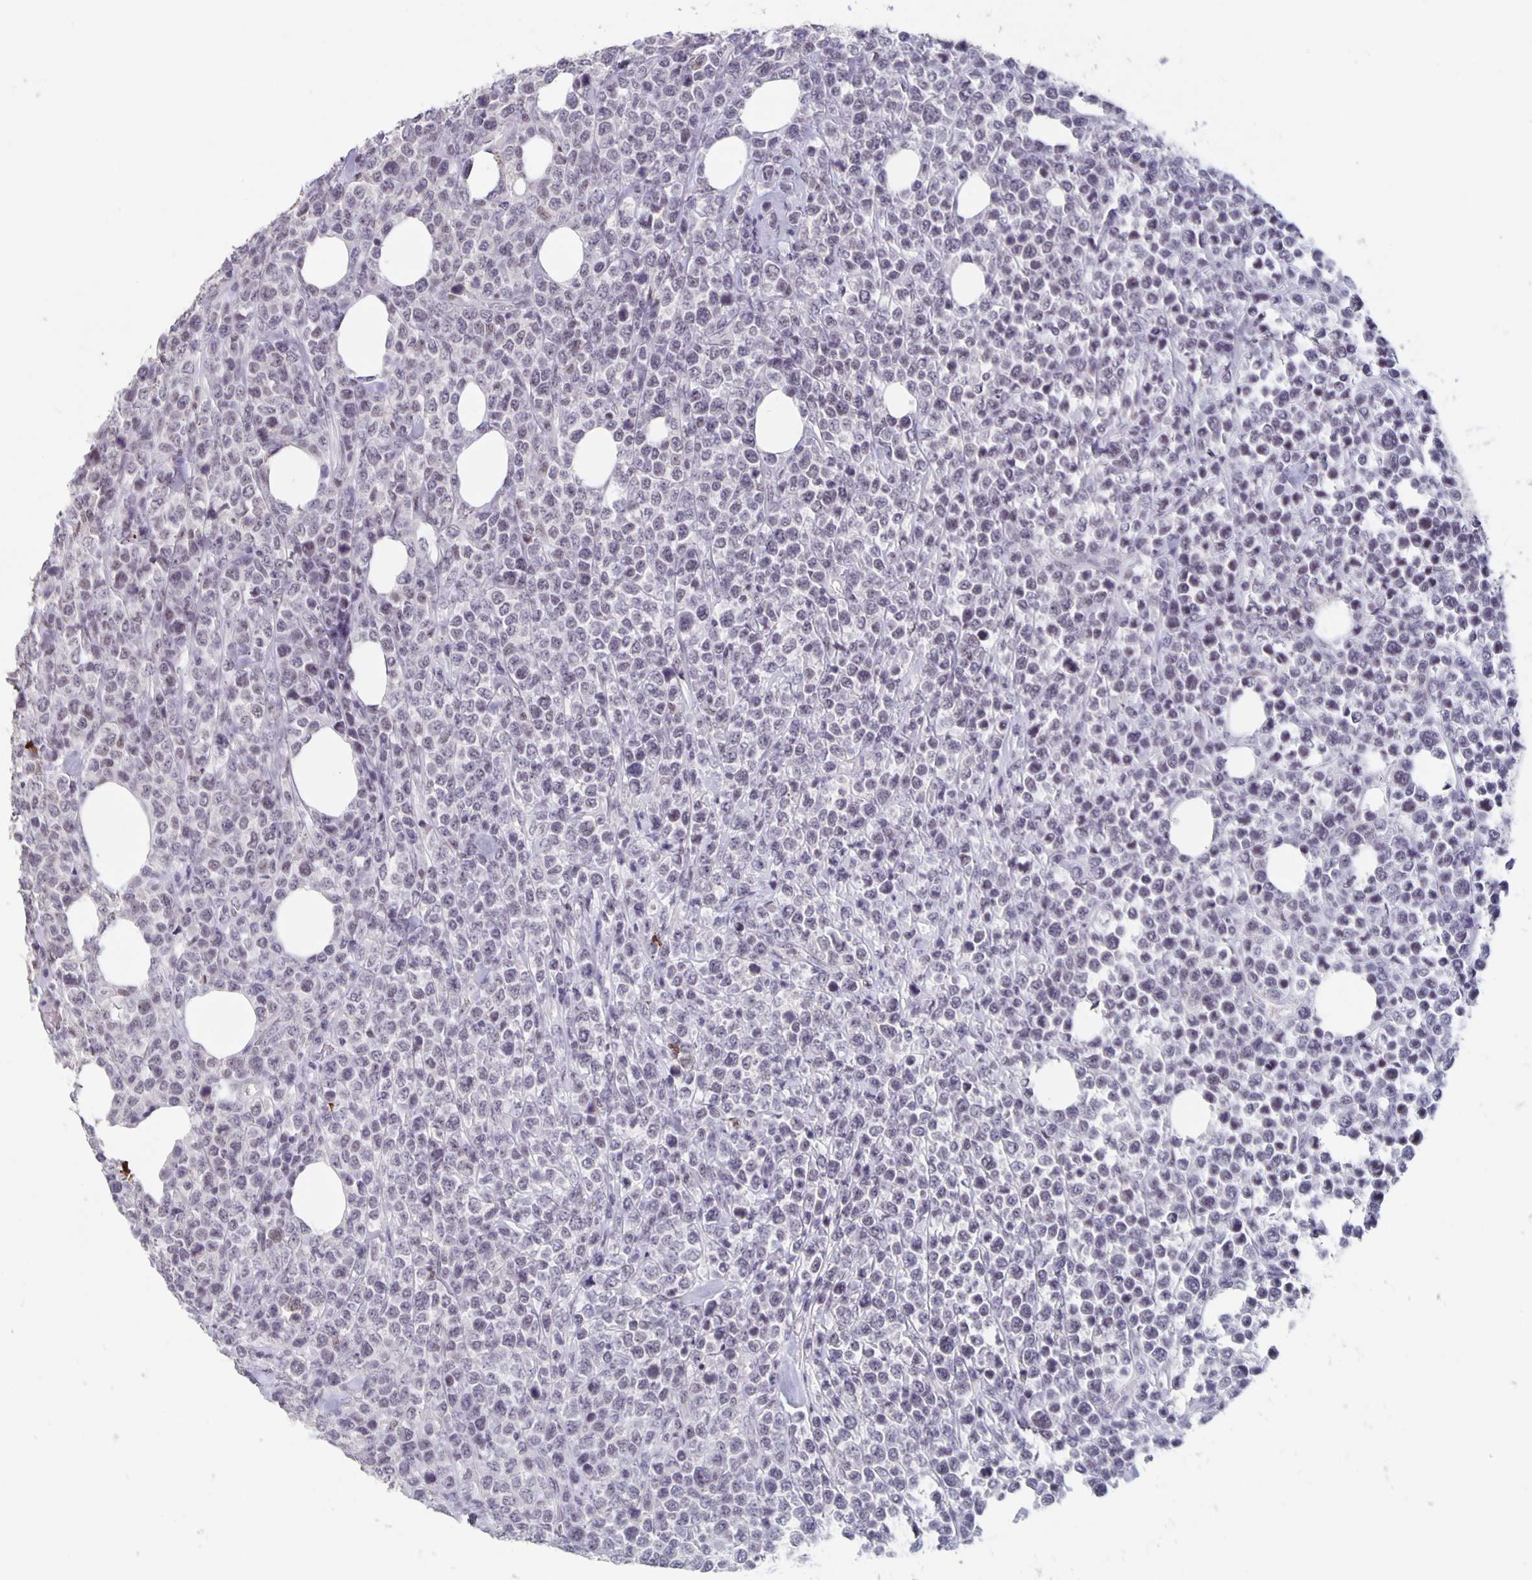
{"staining": {"intensity": "negative", "quantity": "none", "location": "none"}, "tissue": "lymphoma", "cell_type": "Tumor cells", "image_type": "cancer", "snomed": [{"axis": "morphology", "description": "Malignant lymphoma, non-Hodgkin's type, High grade"}, {"axis": "topography", "description": "Soft tissue"}], "caption": "IHC micrograph of human lymphoma stained for a protein (brown), which displays no expression in tumor cells.", "gene": "ZNF691", "patient": {"sex": "female", "age": 56}}